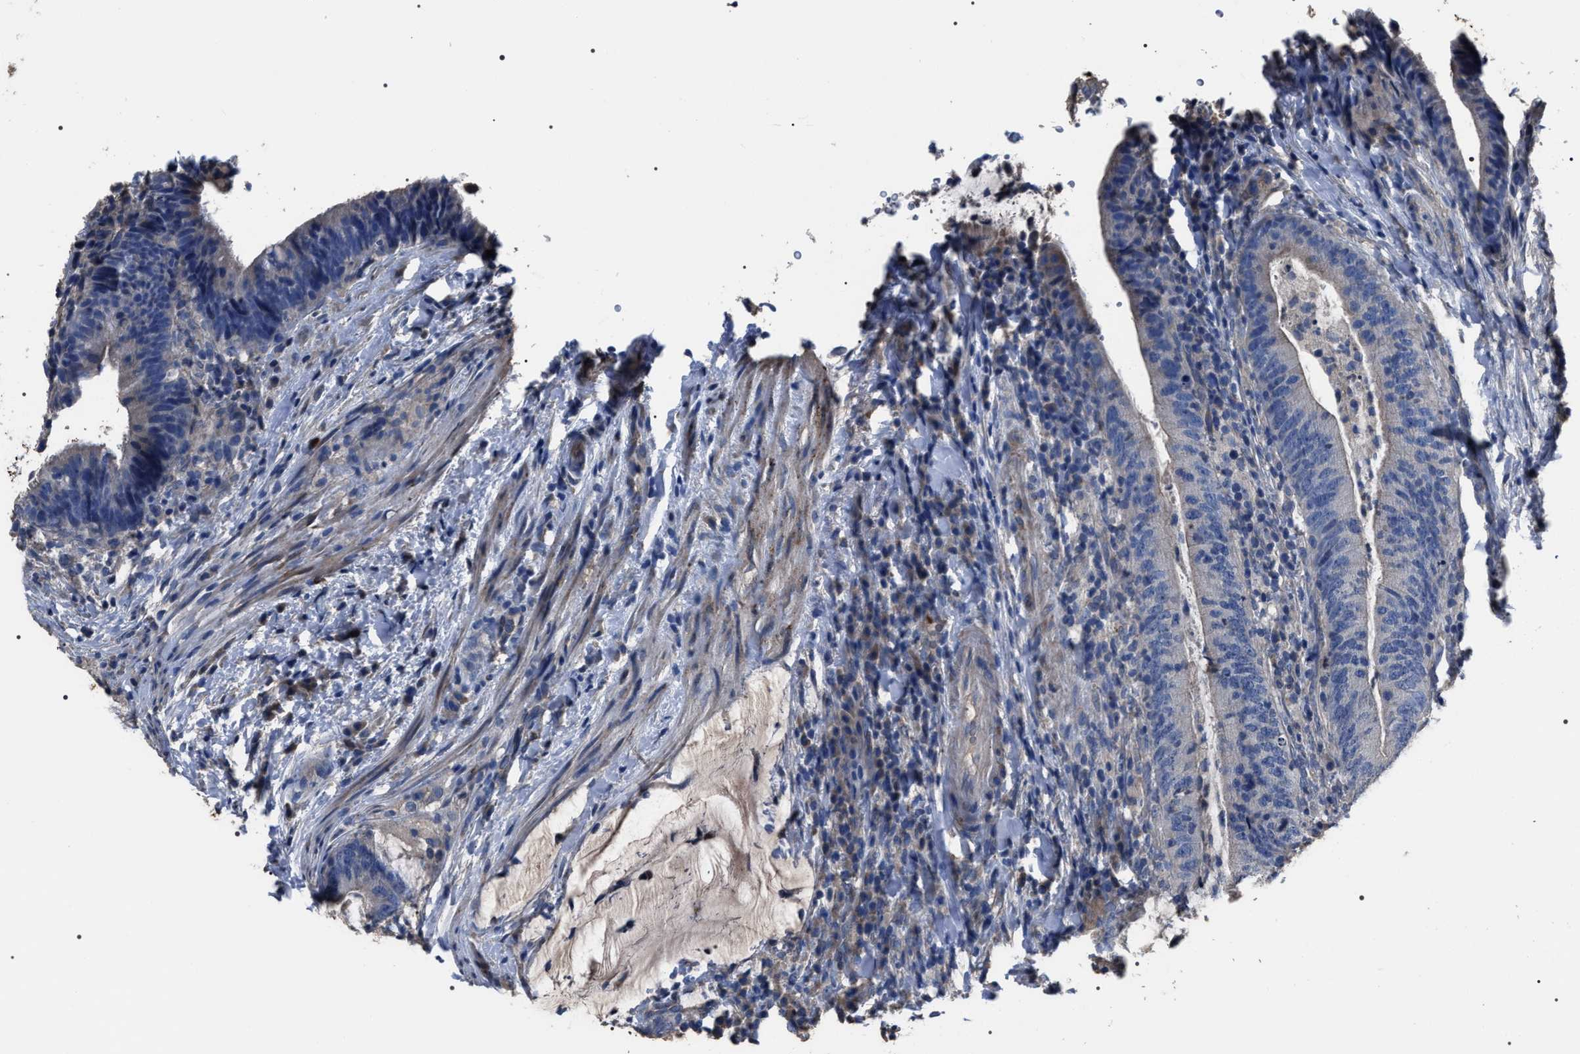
{"staining": {"intensity": "negative", "quantity": "none", "location": "none"}, "tissue": "colorectal cancer", "cell_type": "Tumor cells", "image_type": "cancer", "snomed": [{"axis": "morphology", "description": "Adenocarcinoma, NOS"}, {"axis": "topography", "description": "Colon"}], "caption": "Tumor cells are negative for protein expression in human colorectal cancer (adenocarcinoma). (DAB immunohistochemistry (IHC) with hematoxylin counter stain).", "gene": "TRIM54", "patient": {"sex": "female", "age": 66}}